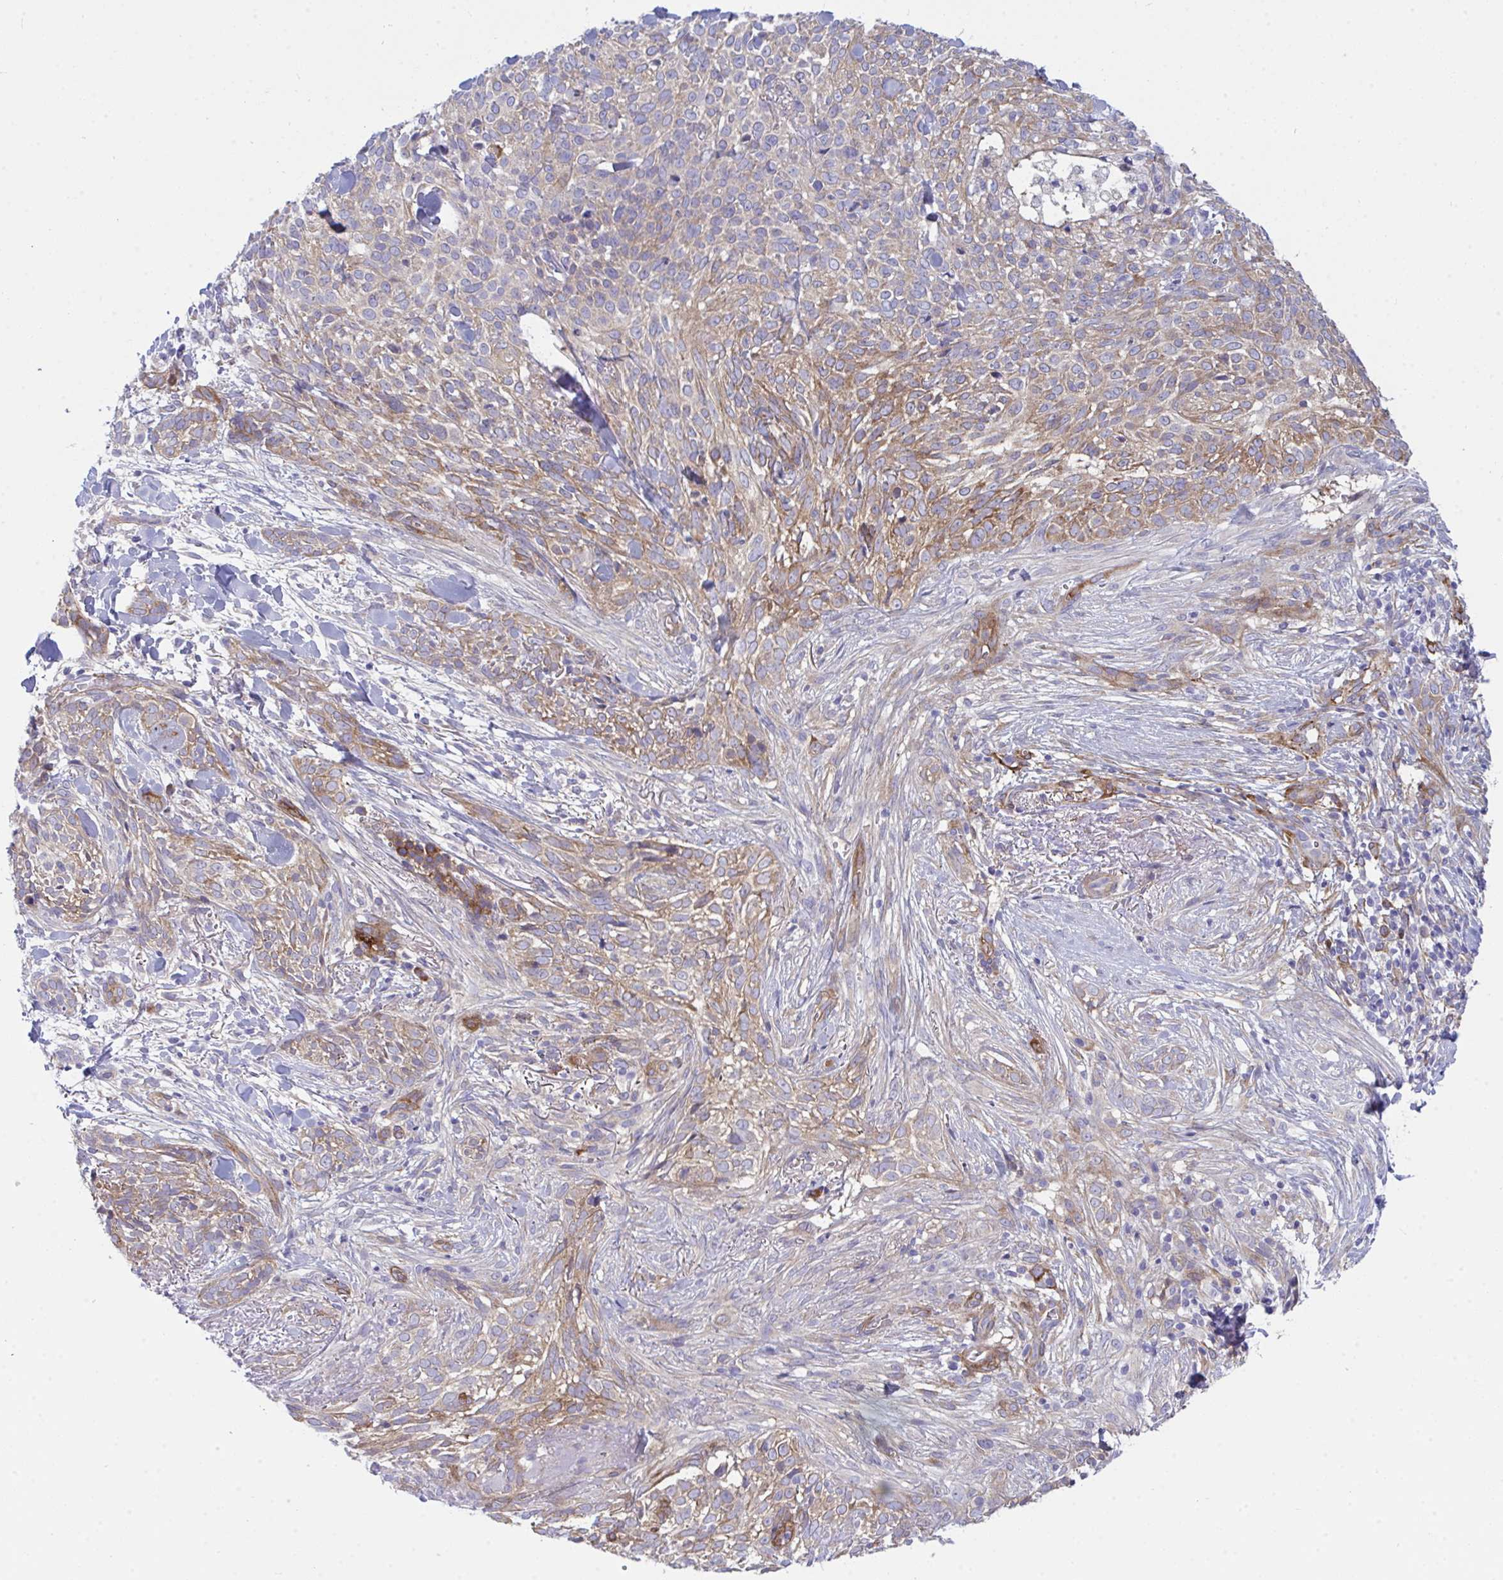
{"staining": {"intensity": "moderate", "quantity": "25%-75%", "location": "cytoplasmic/membranous"}, "tissue": "skin cancer", "cell_type": "Tumor cells", "image_type": "cancer", "snomed": [{"axis": "morphology", "description": "Basal cell carcinoma"}, {"axis": "topography", "description": "Skin"}, {"axis": "topography", "description": "Skin of face"}], "caption": "Basal cell carcinoma (skin) tissue displays moderate cytoplasmic/membranous staining in about 25%-75% of tumor cells, visualized by immunohistochemistry. (IHC, brightfield microscopy, high magnification).", "gene": "GAB1", "patient": {"sex": "female", "age": 90}}